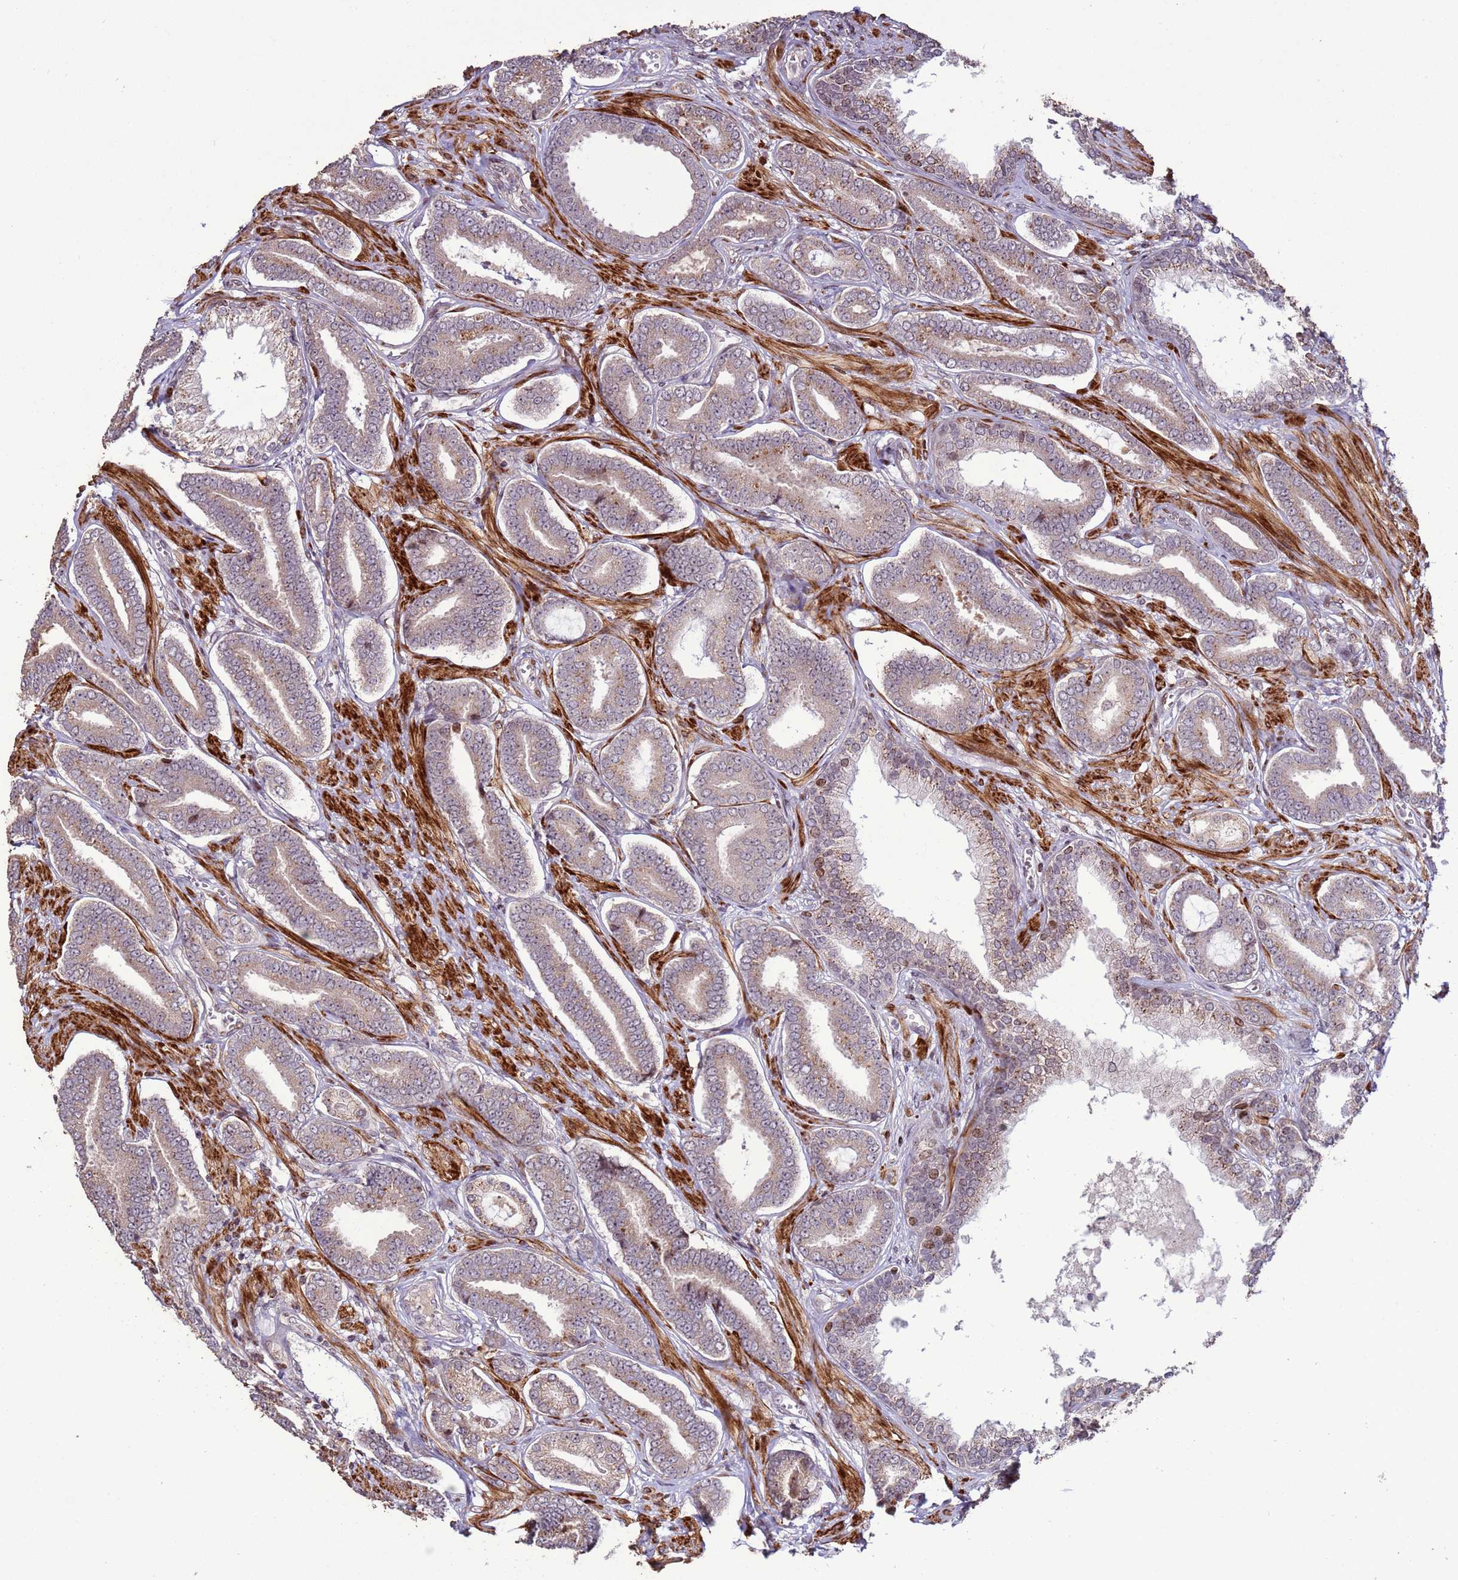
{"staining": {"intensity": "weak", "quantity": ">75%", "location": "cytoplasmic/membranous"}, "tissue": "prostate cancer", "cell_type": "Tumor cells", "image_type": "cancer", "snomed": [{"axis": "morphology", "description": "Adenocarcinoma, NOS"}, {"axis": "topography", "description": "Prostate and seminal vesicle, NOS"}], "caption": "Tumor cells reveal weak cytoplasmic/membranous expression in approximately >75% of cells in prostate cancer.", "gene": "HGH1", "patient": {"sex": "male", "age": 76}}